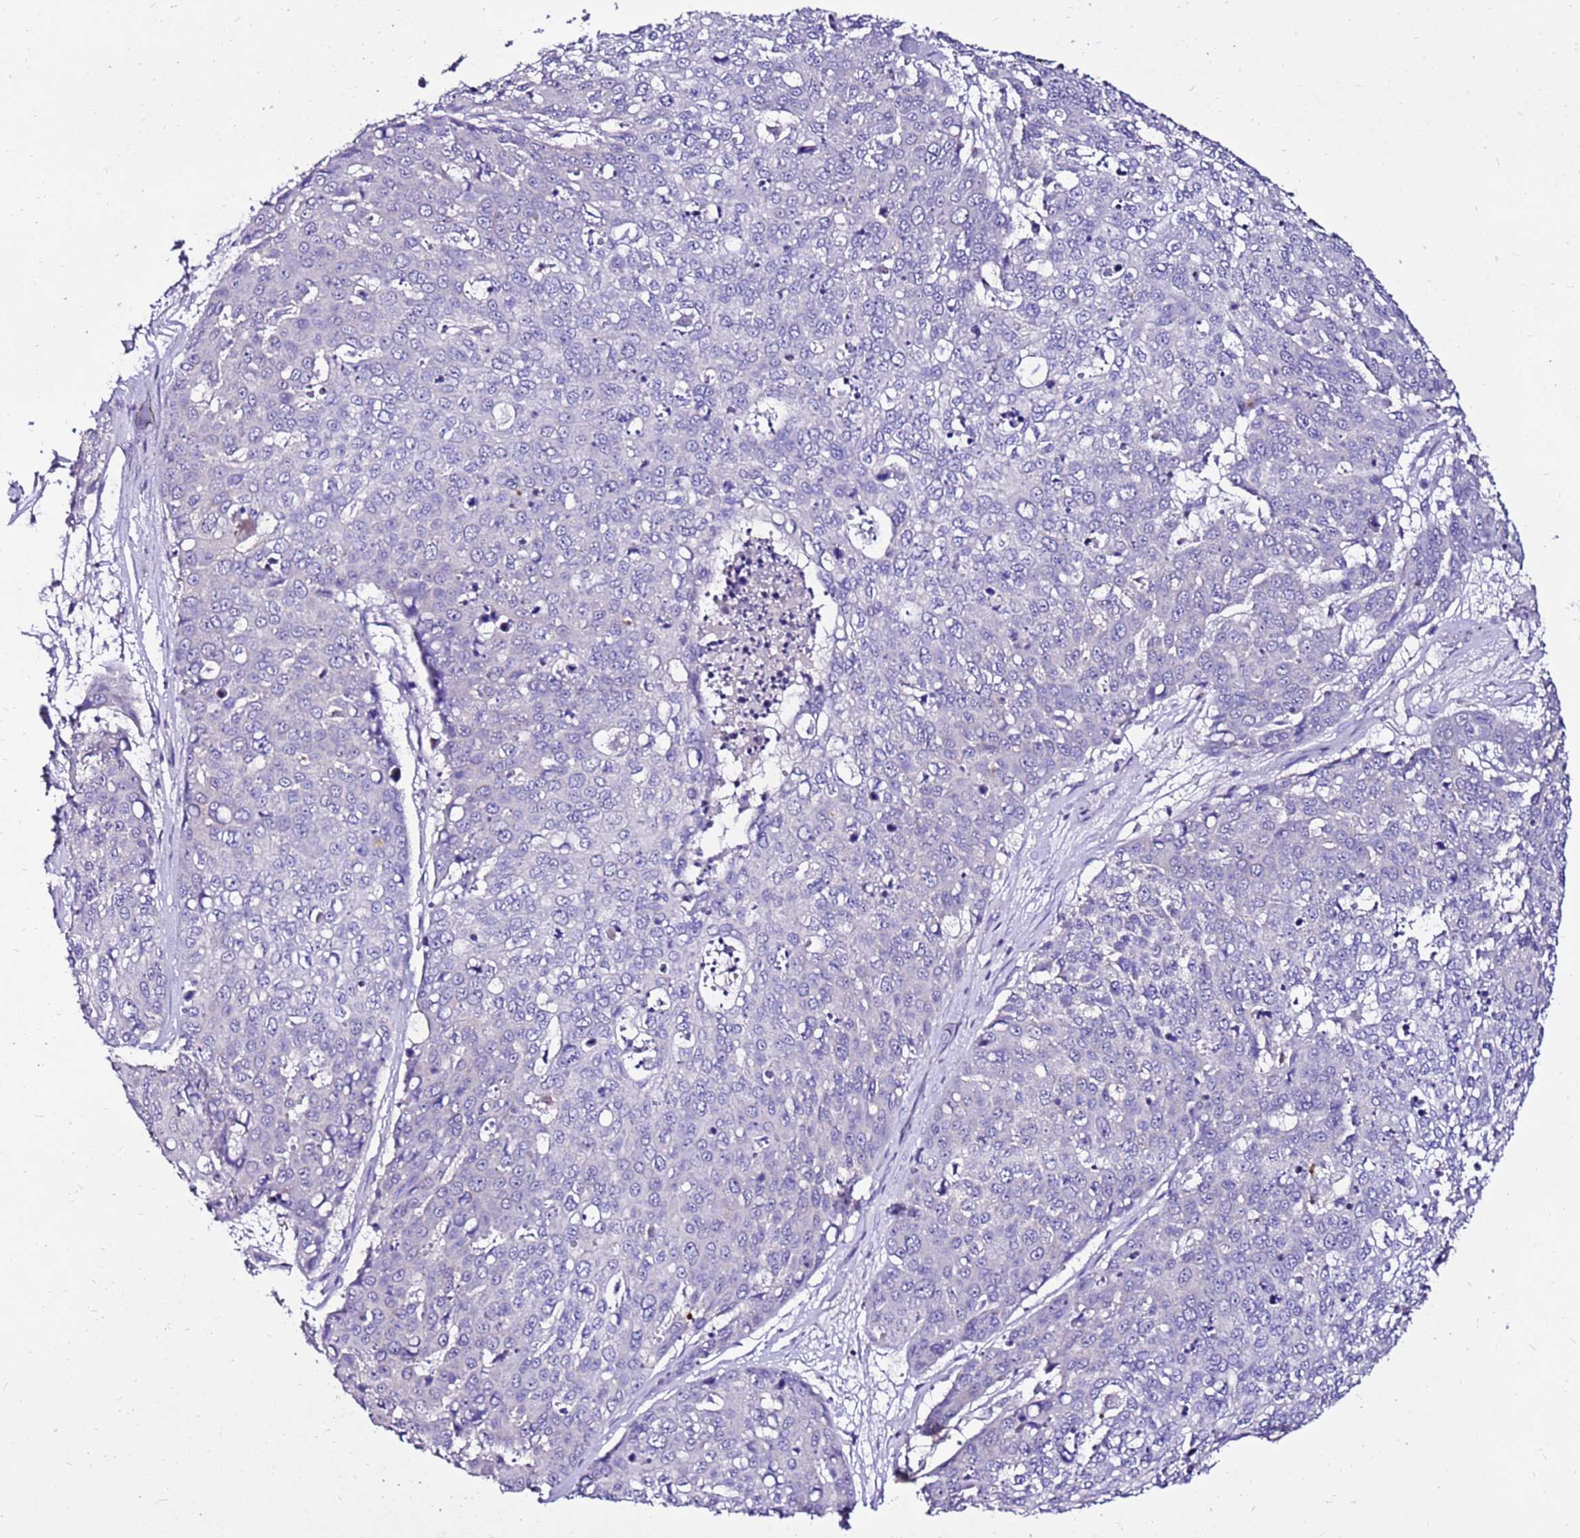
{"staining": {"intensity": "negative", "quantity": "none", "location": "none"}, "tissue": "skin cancer", "cell_type": "Tumor cells", "image_type": "cancer", "snomed": [{"axis": "morphology", "description": "Squamous cell carcinoma, NOS"}, {"axis": "topography", "description": "Skin"}], "caption": "Immunohistochemistry (IHC) histopathology image of neoplastic tissue: human skin cancer stained with DAB (3,3'-diaminobenzidine) displays no significant protein staining in tumor cells. Nuclei are stained in blue.", "gene": "TMEM106C", "patient": {"sex": "female", "age": 44}}